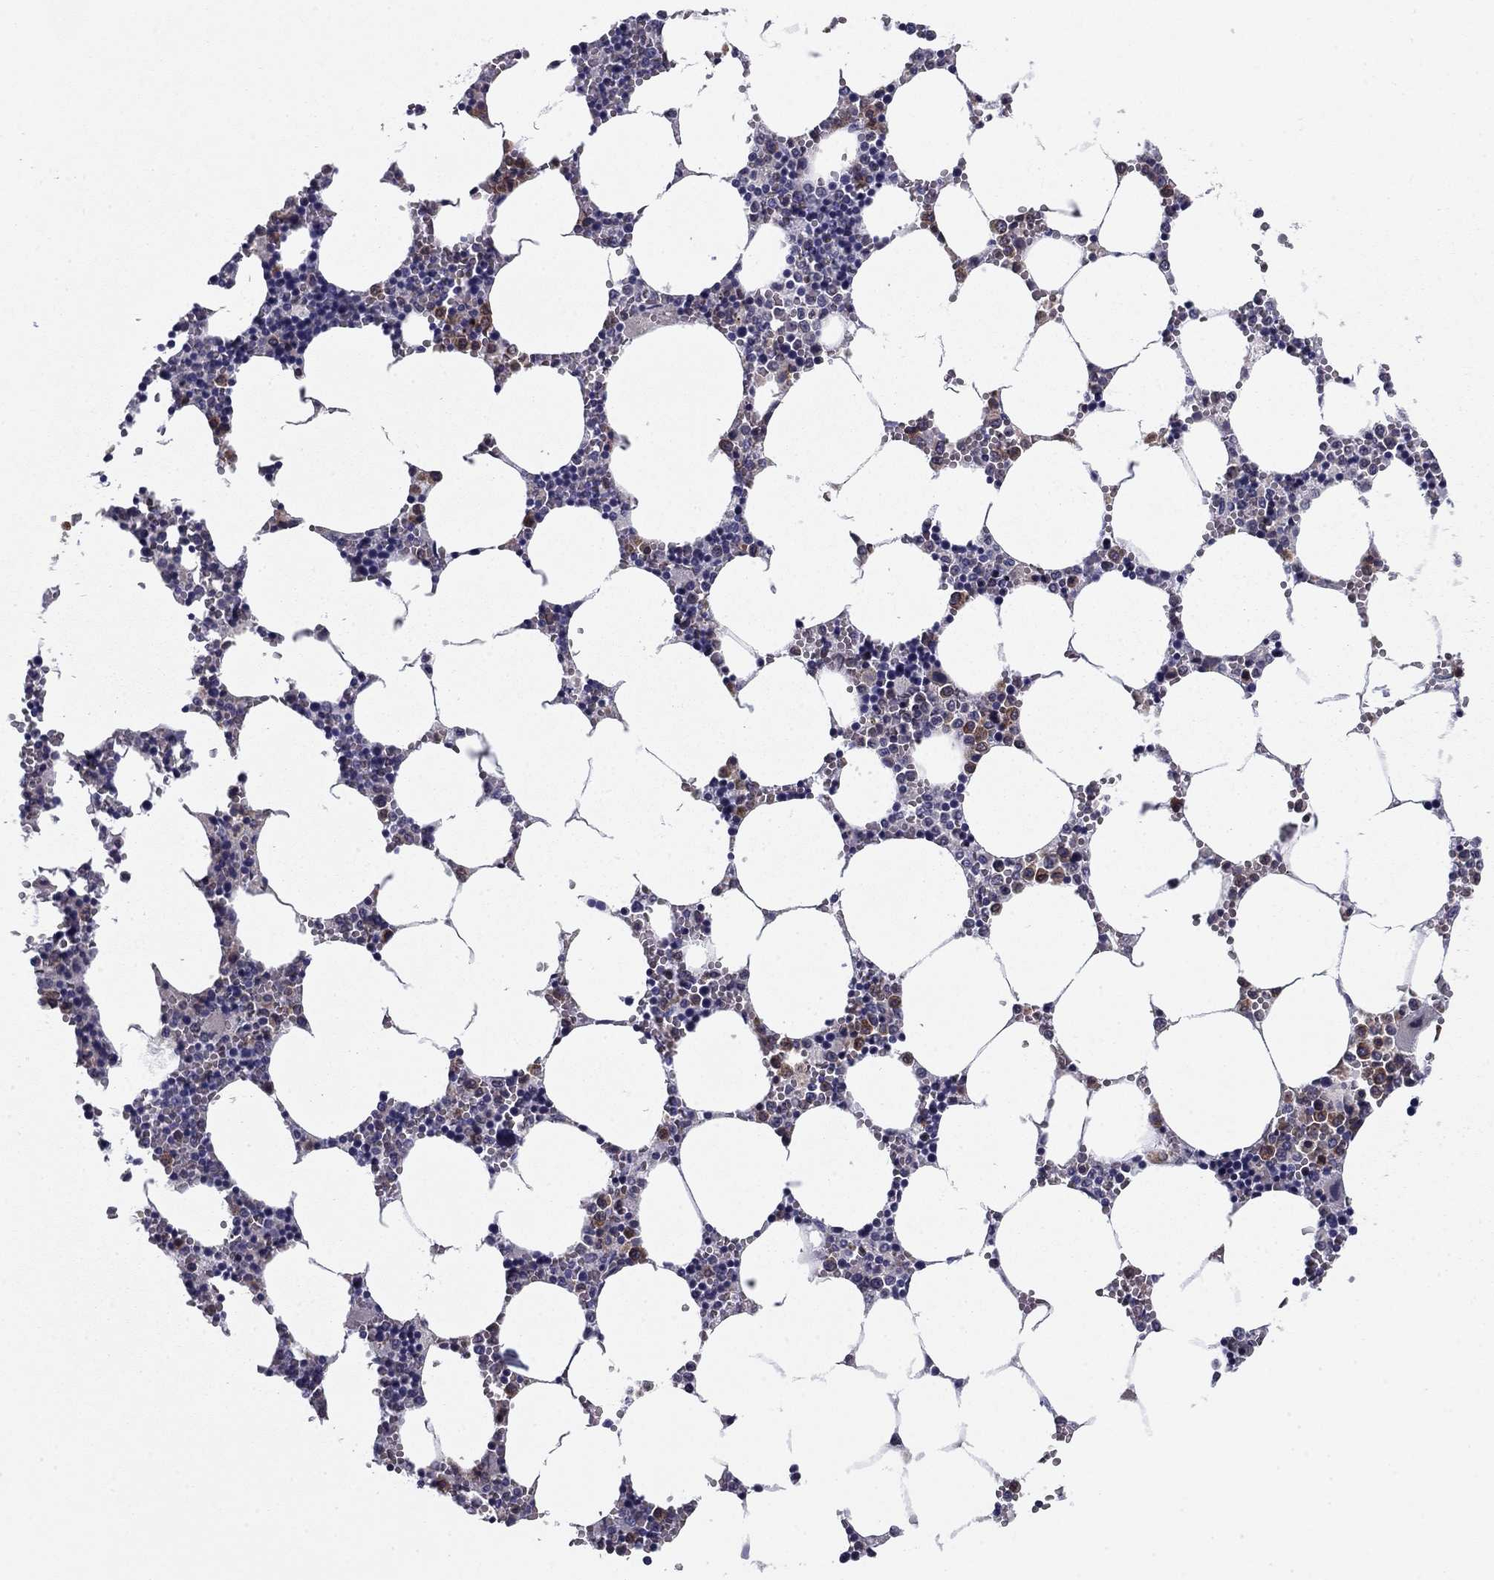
{"staining": {"intensity": "moderate", "quantity": "<25%", "location": "cytoplasmic/membranous"}, "tissue": "bone marrow", "cell_type": "Hematopoietic cells", "image_type": "normal", "snomed": [{"axis": "morphology", "description": "Normal tissue, NOS"}, {"axis": "topography", "description": "Bone marrow"}], "caption": "Protein expression analysis of unremarkable bone marrow shows moderate cytoplasmic/membranous expression in about <25% of hematopoietic cells.", "gene": "TMED3", "patient": {"sex": "female", "age": 64}}